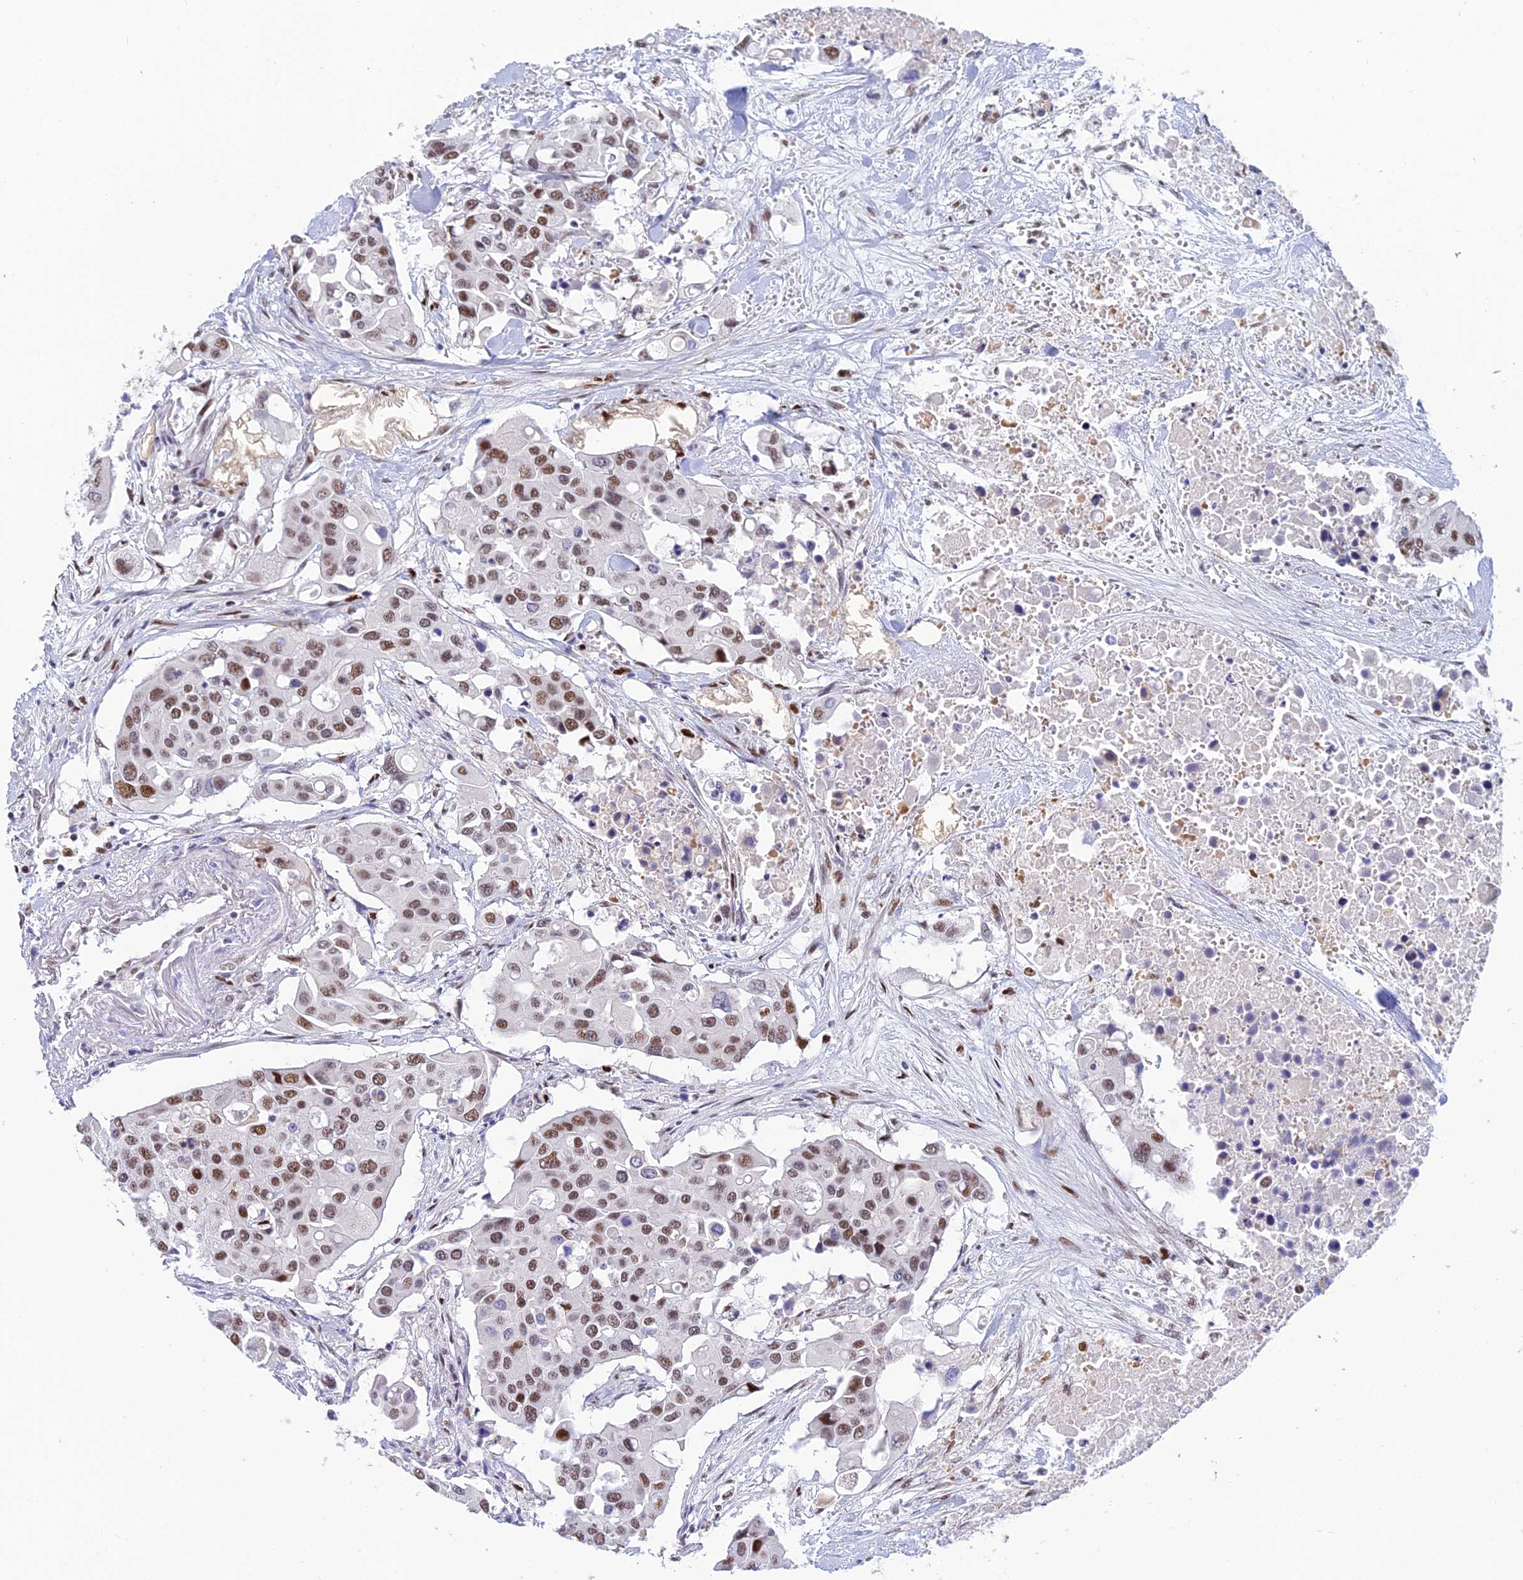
{"staining": {"intensity": "moderate", "quantity": ">75%", "location": "nuclear"}, "tissue": "colorectal cancer", "cell_type": "Tumor cells", "image_type": "cancer", "snomed": [{"axis": "morphology", "description": "Adenocarcinoma, NOS"}, {"axis": "topography", "description": "Colon"}], "caption": "DAB (3,3'-diaminobenzidine) immunohistochemical staining of adenocarcinoma (colorectal) reveals moderate nuclear protein positivity in about >75% of tumor cells. Nuclei are stained in blue.", "gene": "CLK4", "patient": {"sex": "male", "age": 77}}